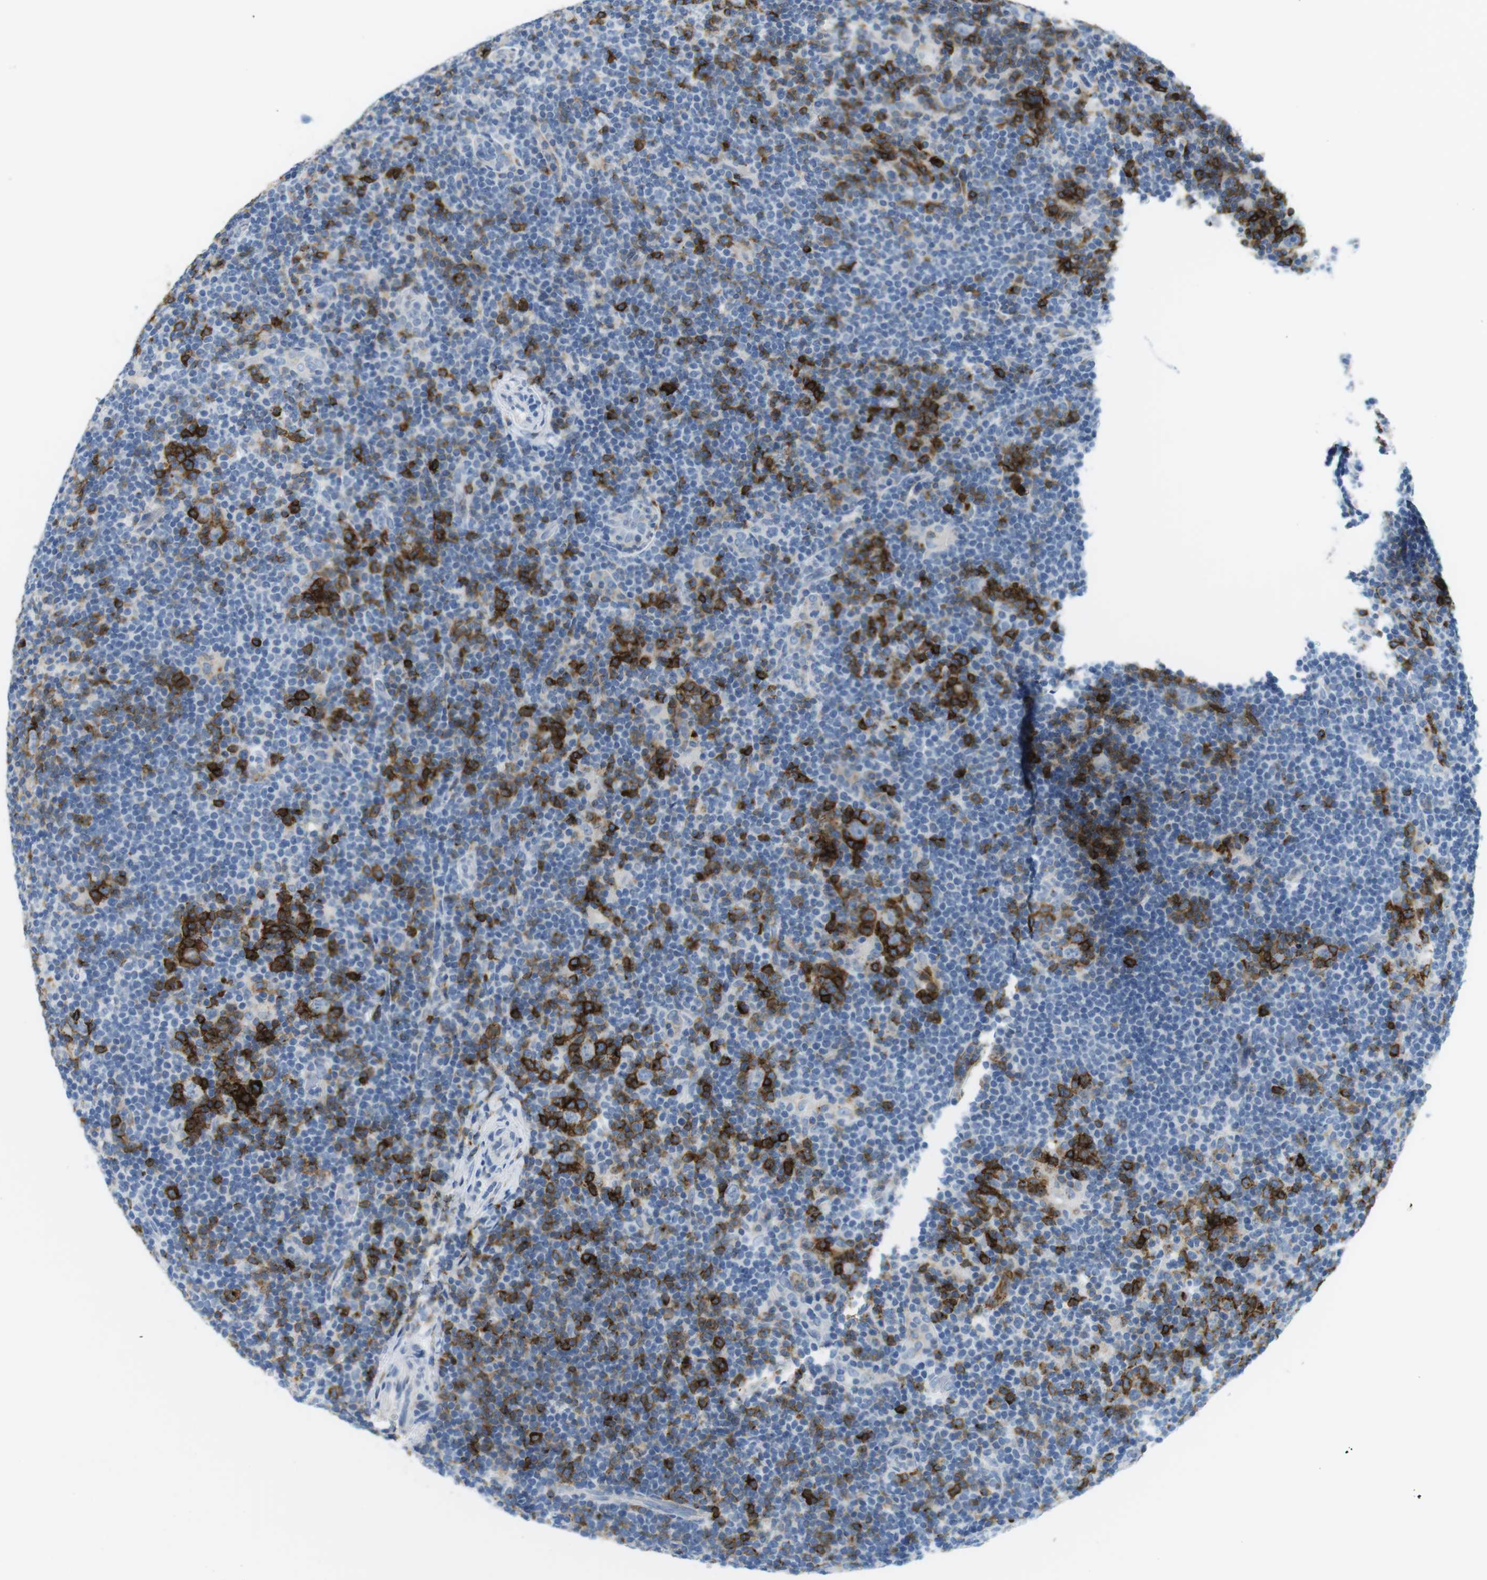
{"staining": {"intensity": "negative", "quantity": "none", "location": "none"}, "tissue": "lymphoma", "cell_type": "Tumor cells", "image_type": "cancer", "snomed": [{"axis": "morphology", "description": "Hodgkin's disease, NOS"}, {"axis": "topography", "description": "Lymph node"}], "caption": "There is no significant positivity in tumor cells of Hodgkin's disease.", "gene": "TNFRSF4", "patient": {"sex": "female", "age": 57}}